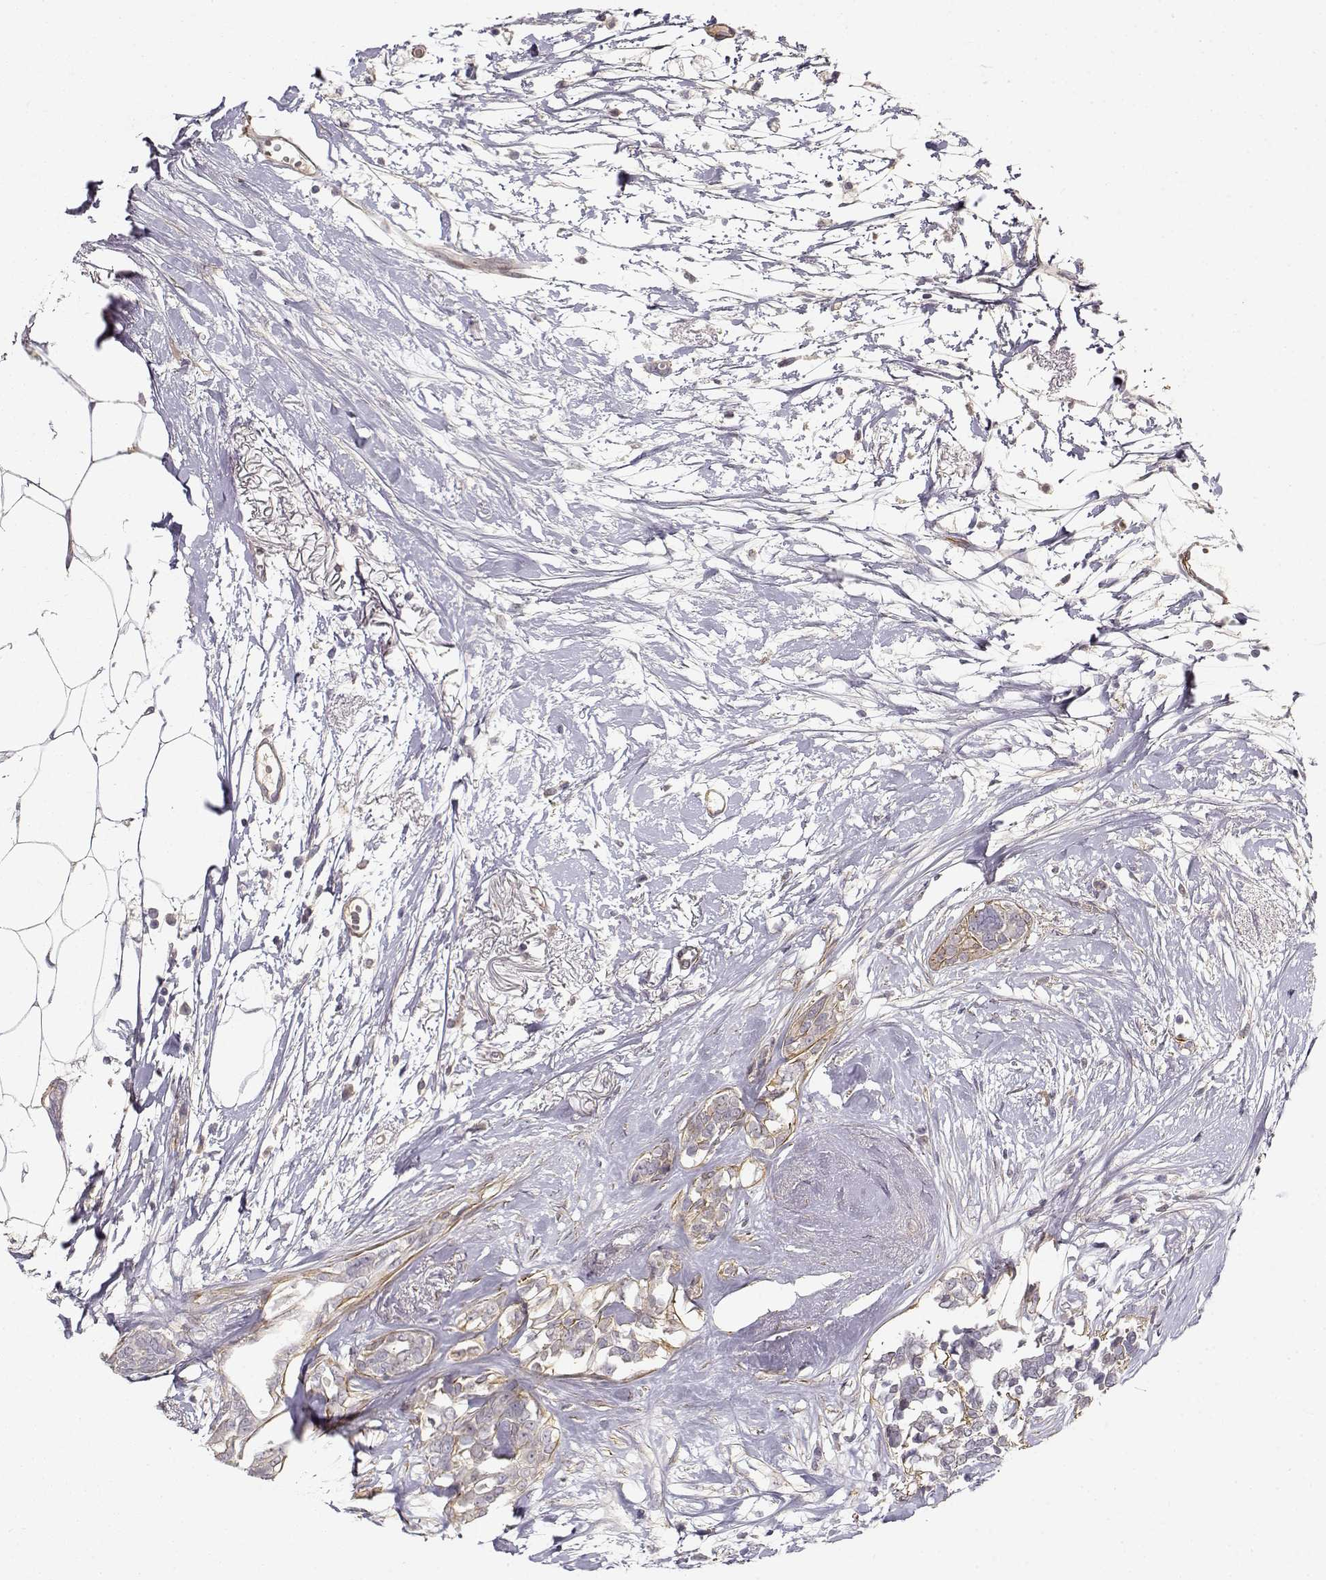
{"staining": {"intensity": "negative", "quantity": "none", "location": "none"}, "tissue": "breast cancer", "cell_type": "Tumor cells", "image_type": "cancer", "snomed": [{"axis": "morphology", "description": "Duct carcinoma"}, {"axis": "topography", "description": "Breast"}], "caption": "DAB (3,3'-diaminobenzidine) immunohistochemical staining of human breast cancer displays no significant expression in tumor cells.", "gene": "RGS9BP", "patient": {"sex": "female", "age": 40}}